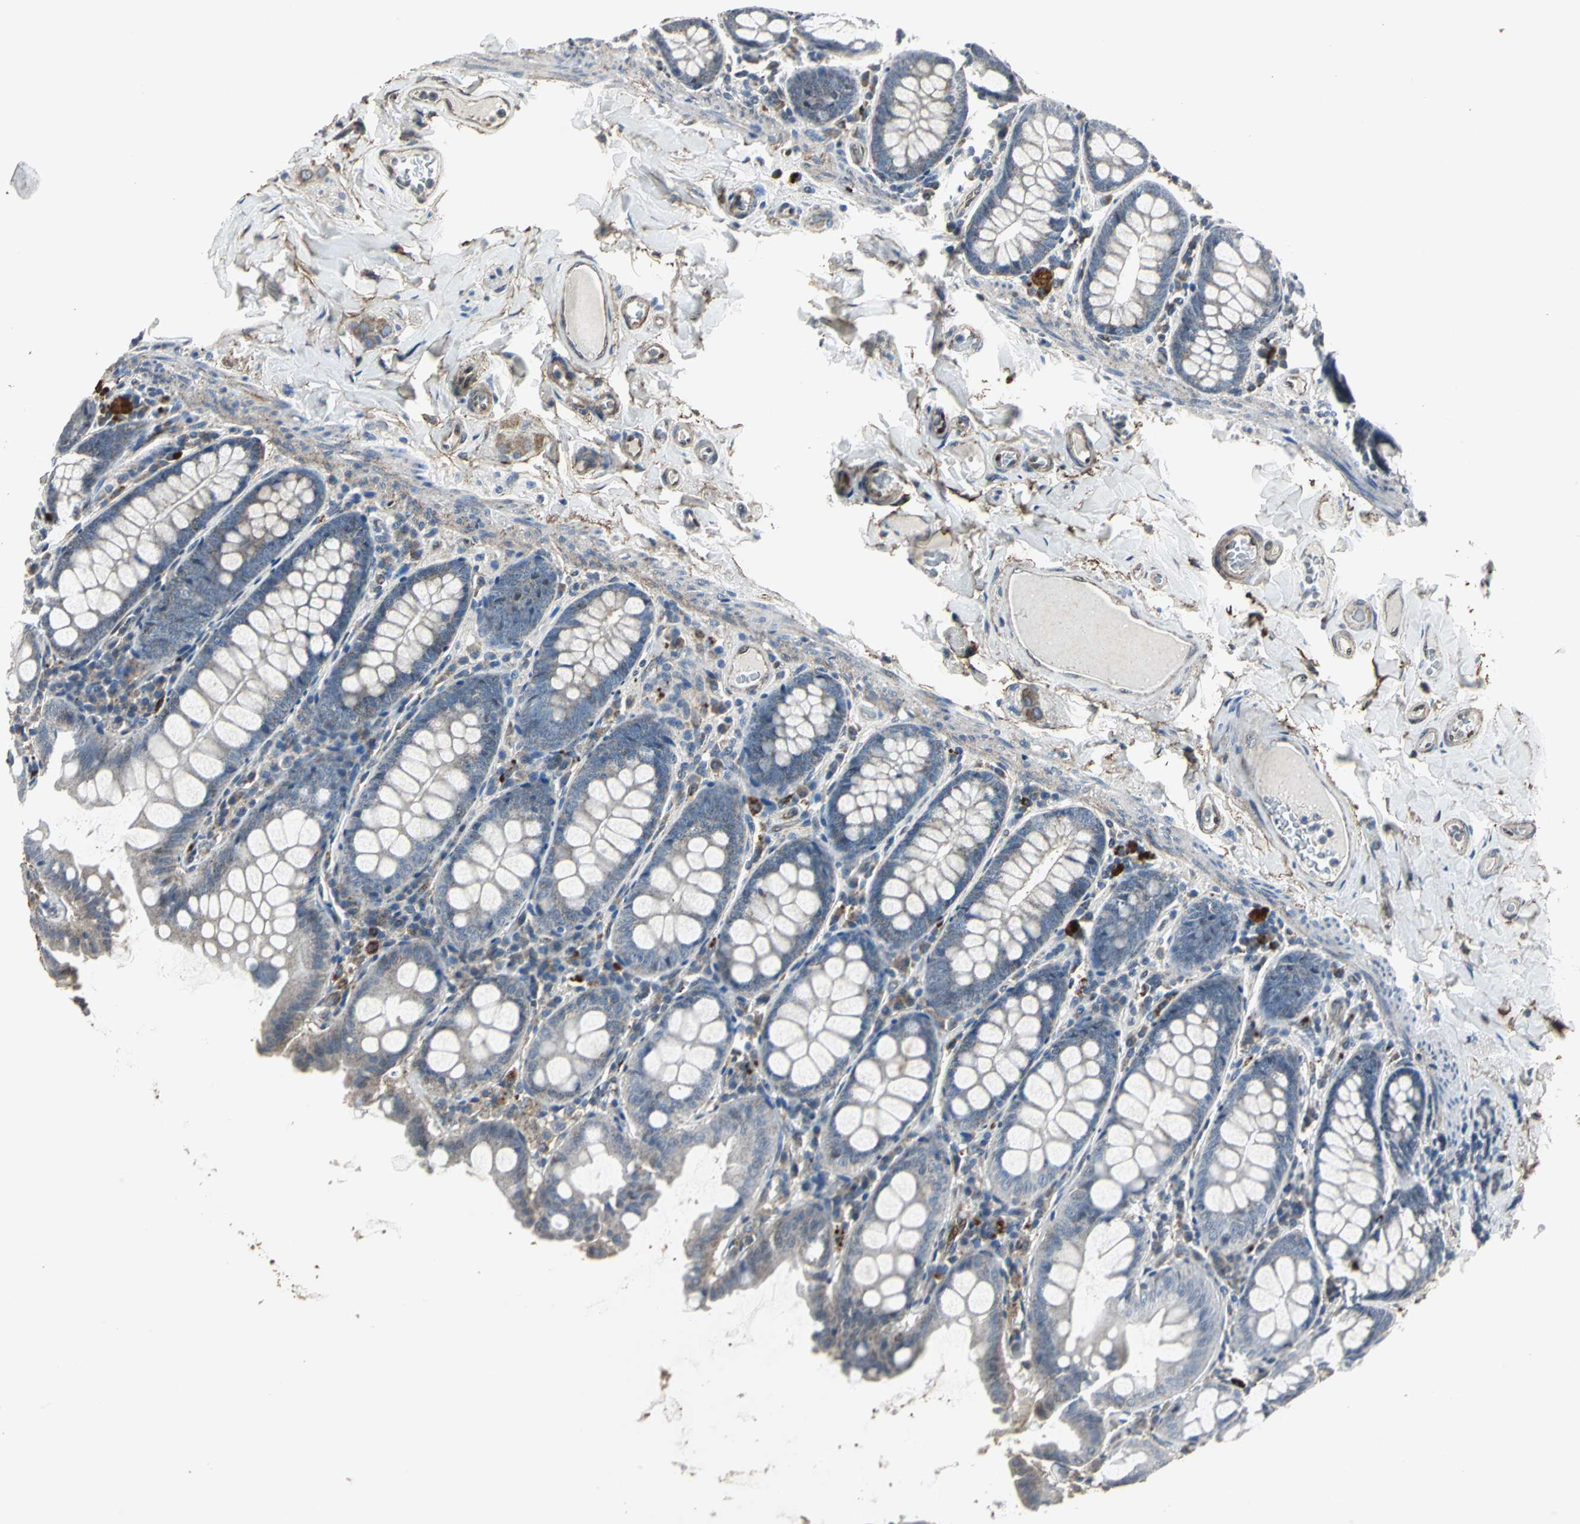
{"staining": {"intensity": "weak", "quantity": ">75%", "location": "cytoplasmic/membranous"}, "tissue": "colon", "cell_type": "Endothelial cells", "image_type": "normal", "snomed": [{"axis": "morphology", "description": "Normal tissue, NOS"}, {"axis": "topography", "description": "Colon"}], "caption": "Immunohistochemical staining of normal human colon exhibits low levels of weak cytoplasmic/membranous expression in approximately >75% of endothelial cells.", "gene": "DNAJB4", "patient": {"sex": "female", "age": 61}}